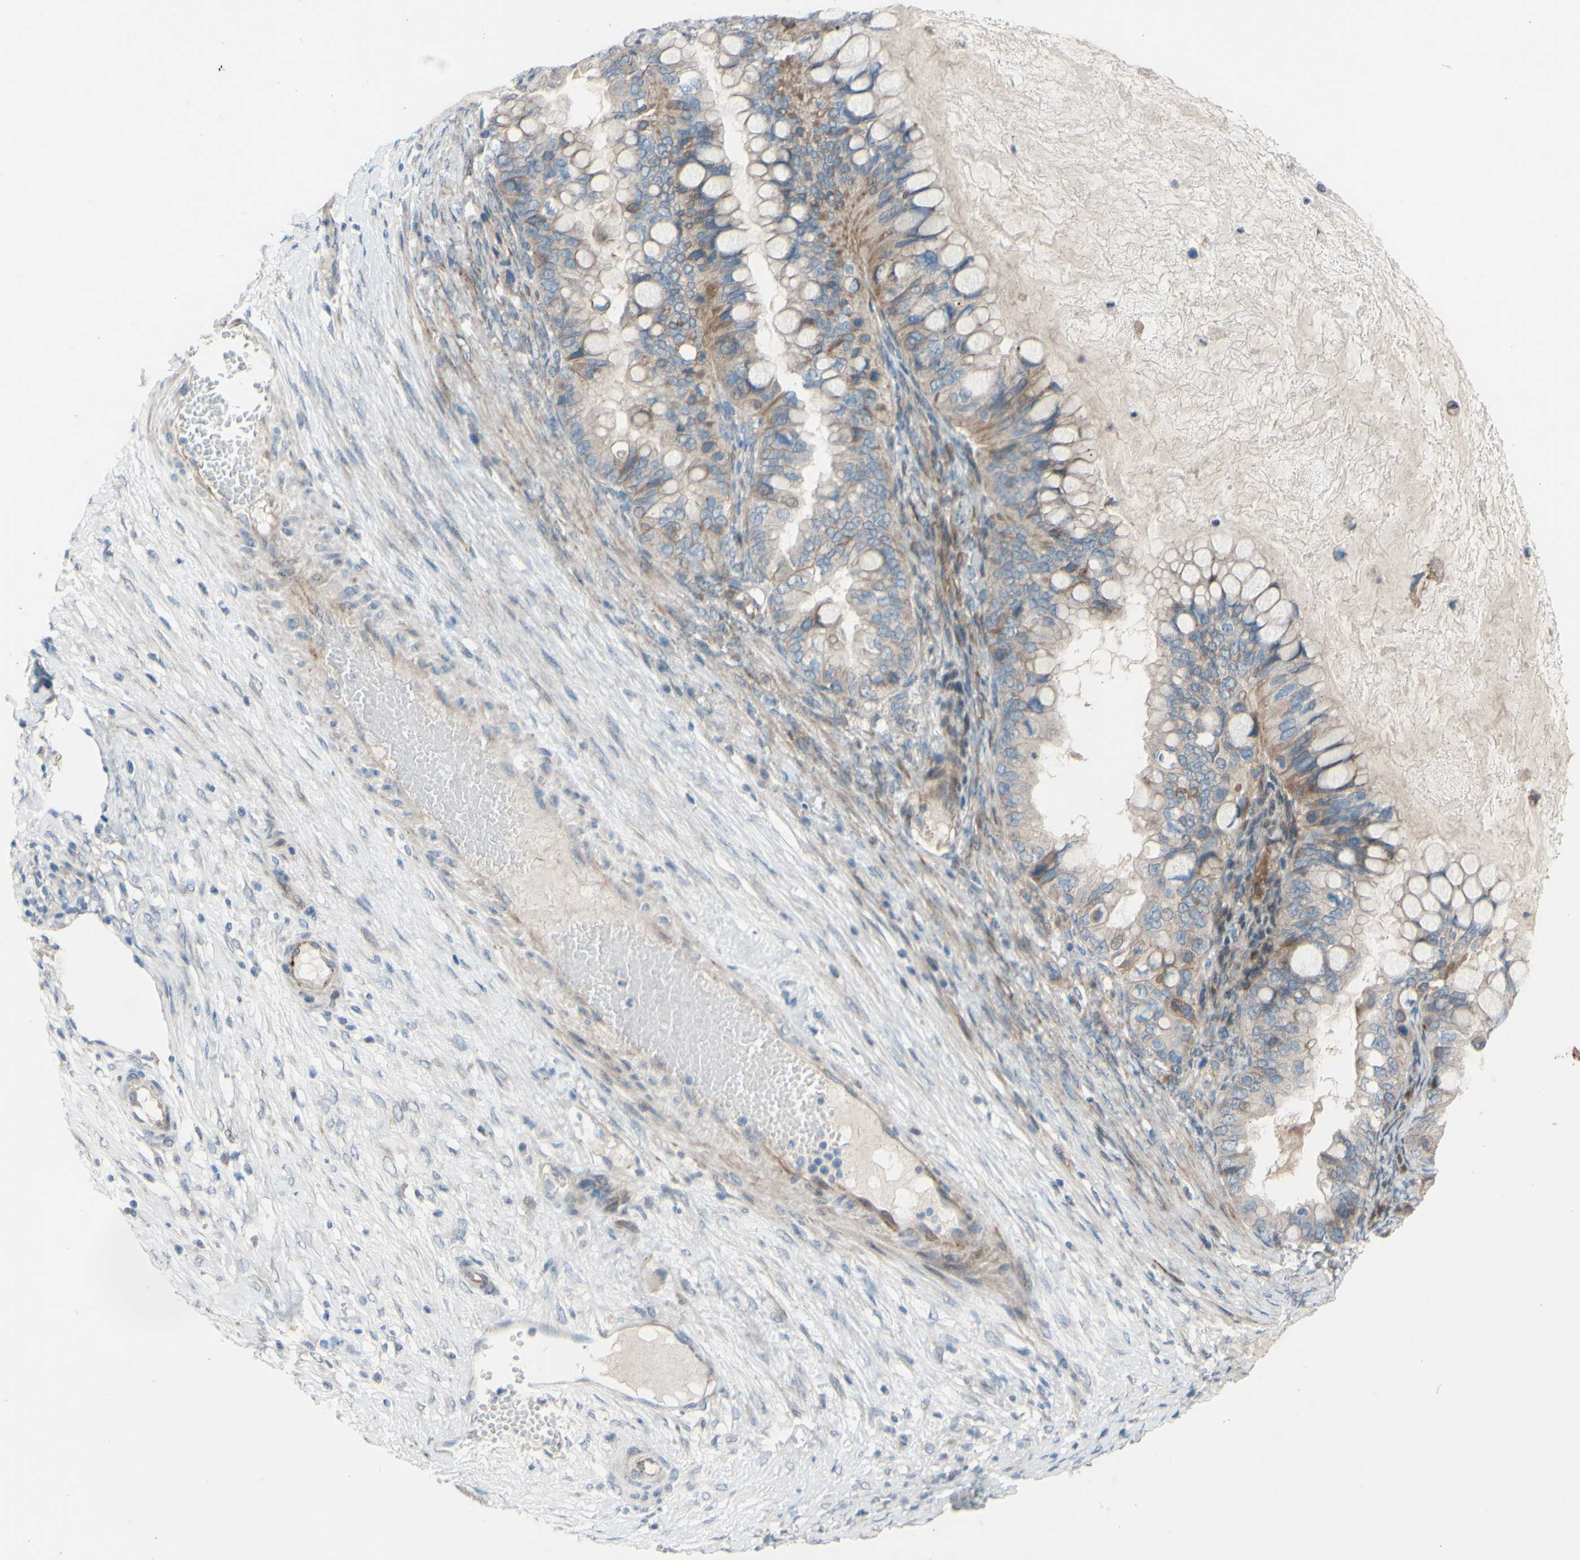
{"staining": {"intensity": "weak", "quantity": ">75%", "location": "cytoplasmic/membranous"}, "tissue": "ovarian cancer", "cell_type": "Tumor cells", "image_type": "cancer", "snomed": [{"axis": "morphology", "description": "Cystadenocarcinoma, mucinous, NOS"}, {"axis": "topography", "description": "Ovary"}], "caption": "A photomicrograph of human ovarian mucinous cystadenocarcinoma stained for a protein displays weak cytoplasmic/membranous brown staining in tumor cells.", "gene": "CDCP1", "patient": {"sex": "female", "age": 80}}